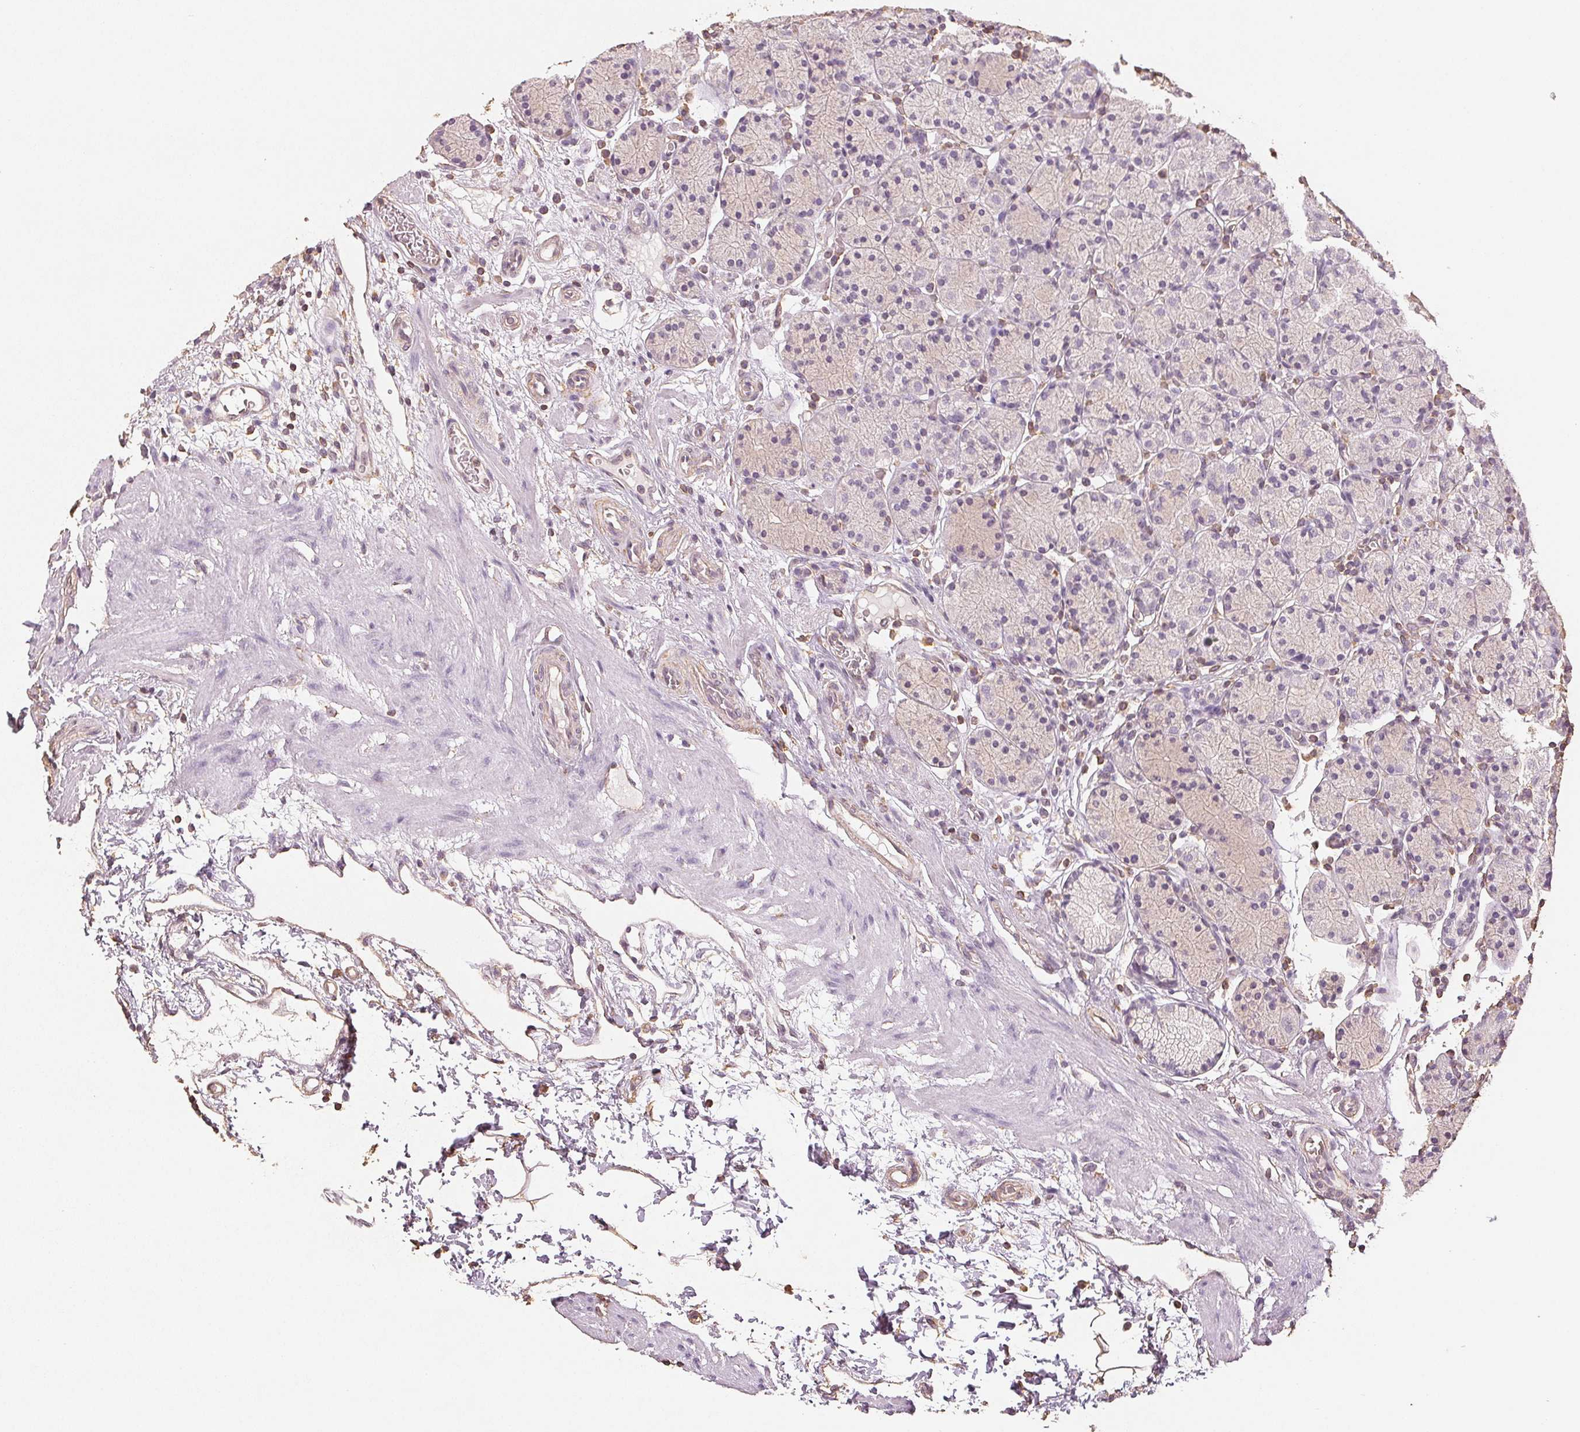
{"staining": {"intensity": "negative", "quantity": "none", "location": "none"}, "tissue": "stomach", "cell_type": "Glandular cells", "image_type": "normal", "snomed": [{"axis": "morphology", "description": "Normal tissue, NOS"}, {"axis": "topography", "description": "Stomach, upper"}, {"axis": "topography", "description": "Stomach"}], "caption": "Normal stomach was stained to show a protein in brown. There is no significant positivity in glandular cells.", "gene": "COL7A1", "patient": {"sex": "male", "age": 62}}